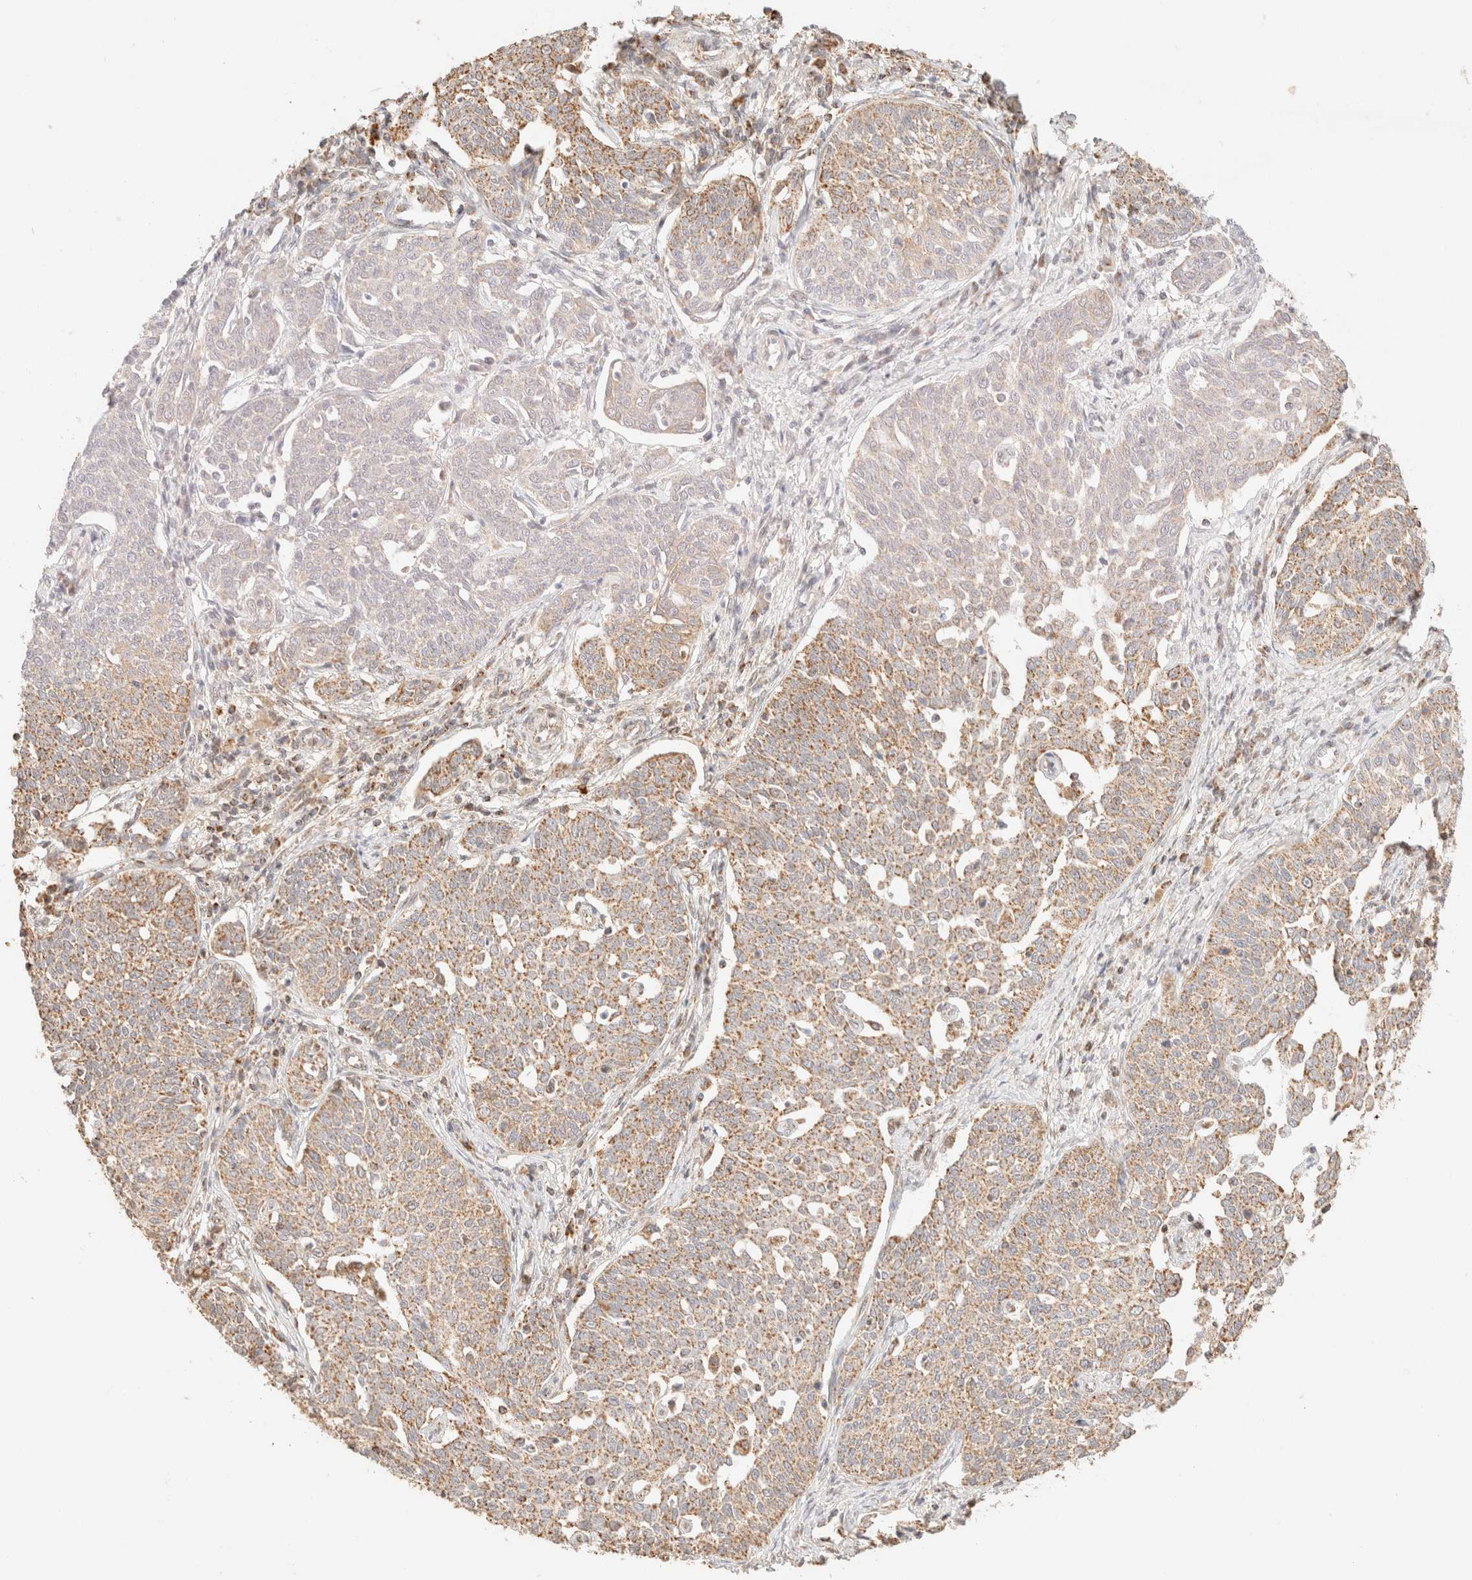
{"staining": {"intensity": "weak", "quantity": ">75%", "location": "cytoplasmic/membranous"}, "tissue": "cervical cancer", "cell_type": "Tumor cells", "image_type": "cancer", "snomed": [{"axis": "morphology", "description": "Squamous cell carcinoma, NOS"}, {"axis": "topography", "description": "Cervix"}], "caption": "High-power microscopy captured an IHC photomicrograph of squamous cell carcinoma (cervical), revealing weak cytoplasmic/membranous positivity in approximately >75% of tumor cells.", "gene": "TACO1", "patient": {"sex": "female", "age": 34}}